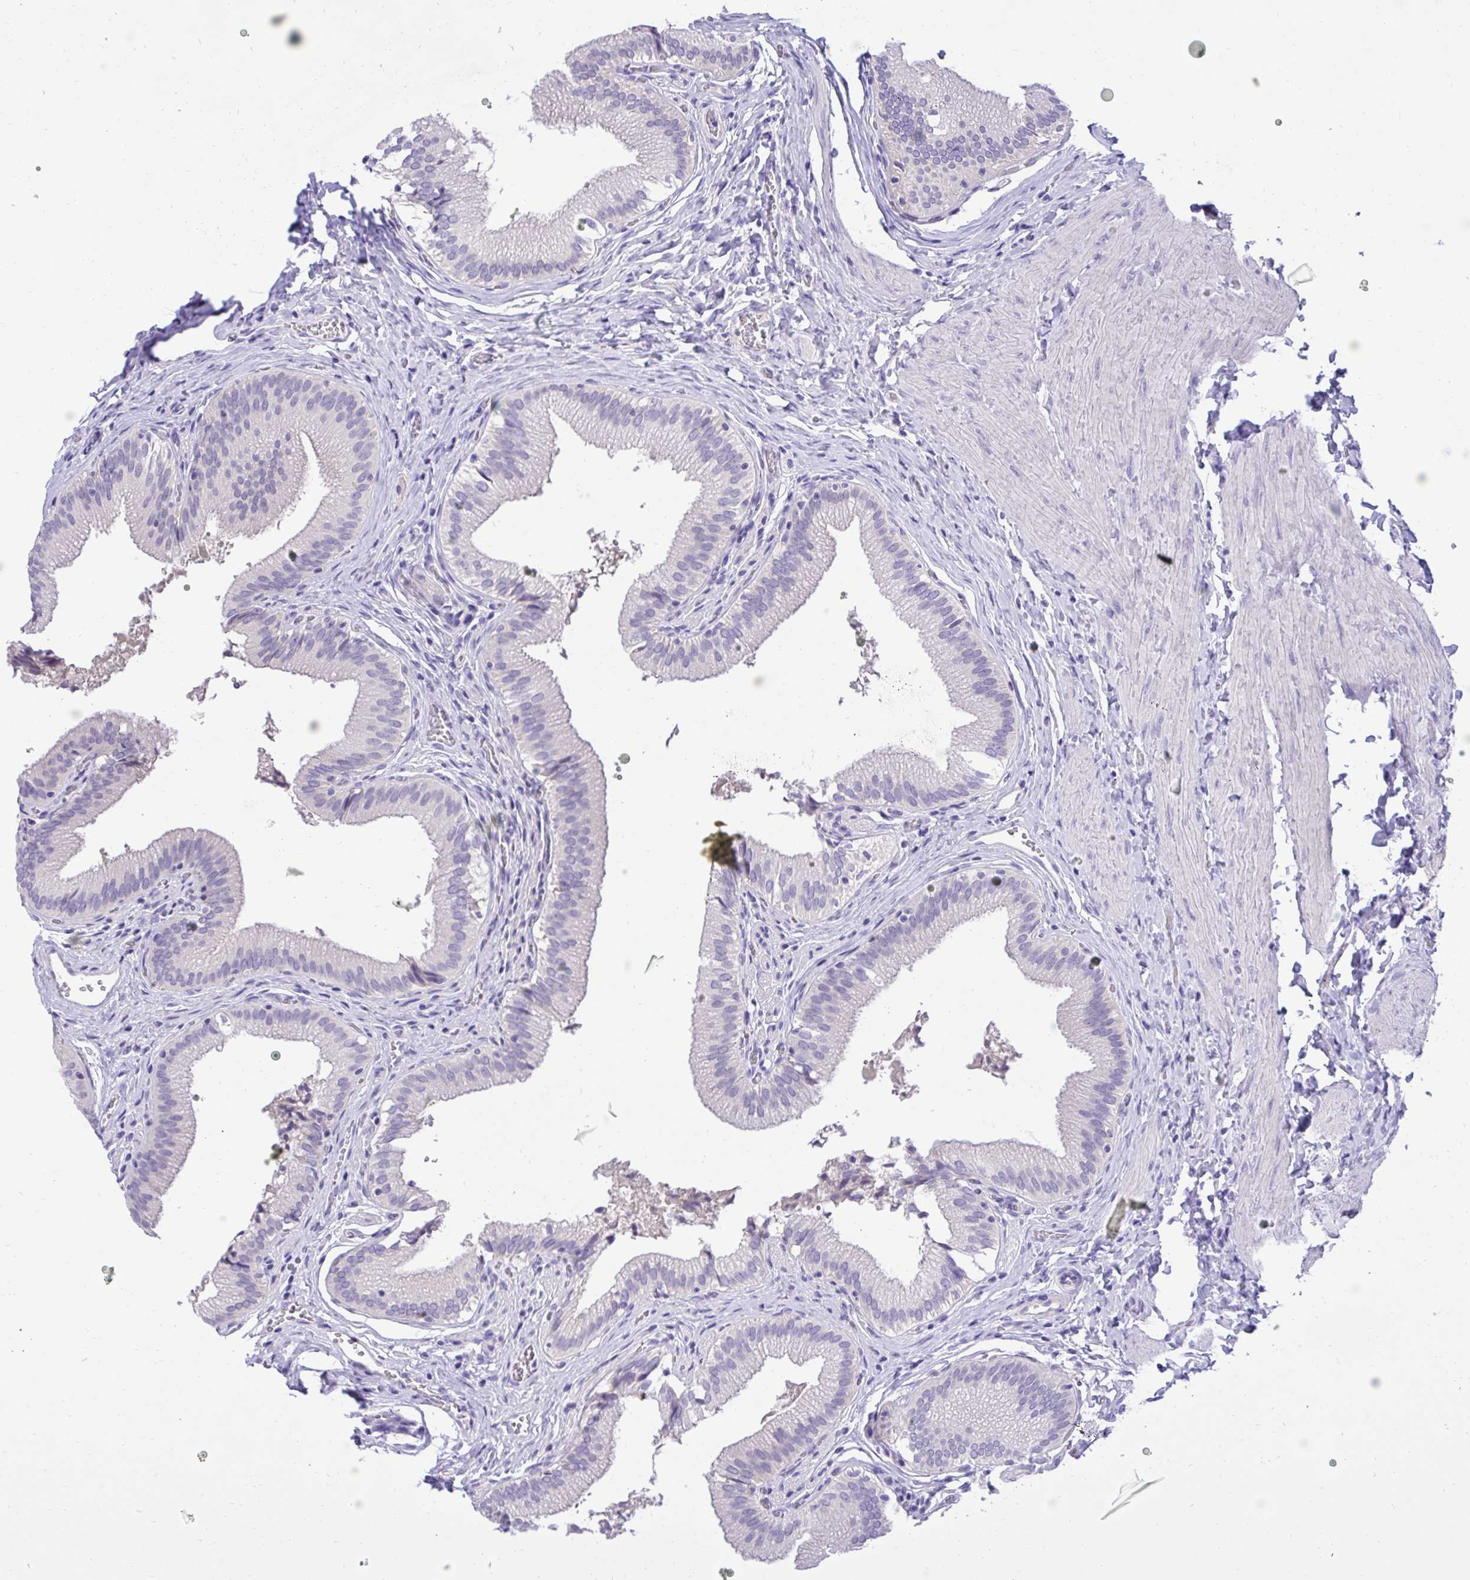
{"staining": {"intensity": "negative", "quantity": "none", "location": "none"}, "tissue": "gallbladder", "cell_type": "Glandular cells", "image_type": "normal", "snomed": [{"axis": "morphology", "description": "Normal tissue, NOS"}, {"axis": "topography", "description": "Gallbladder"}, {"axis": "topography", "description": "Peripheral nerve tissue"}], "caption": "The photomicrograph shows no significant staining in glandular cells of gallbladder.", "gene": "TMCO5A", "patient": {"sex": "male", "age": 17}}